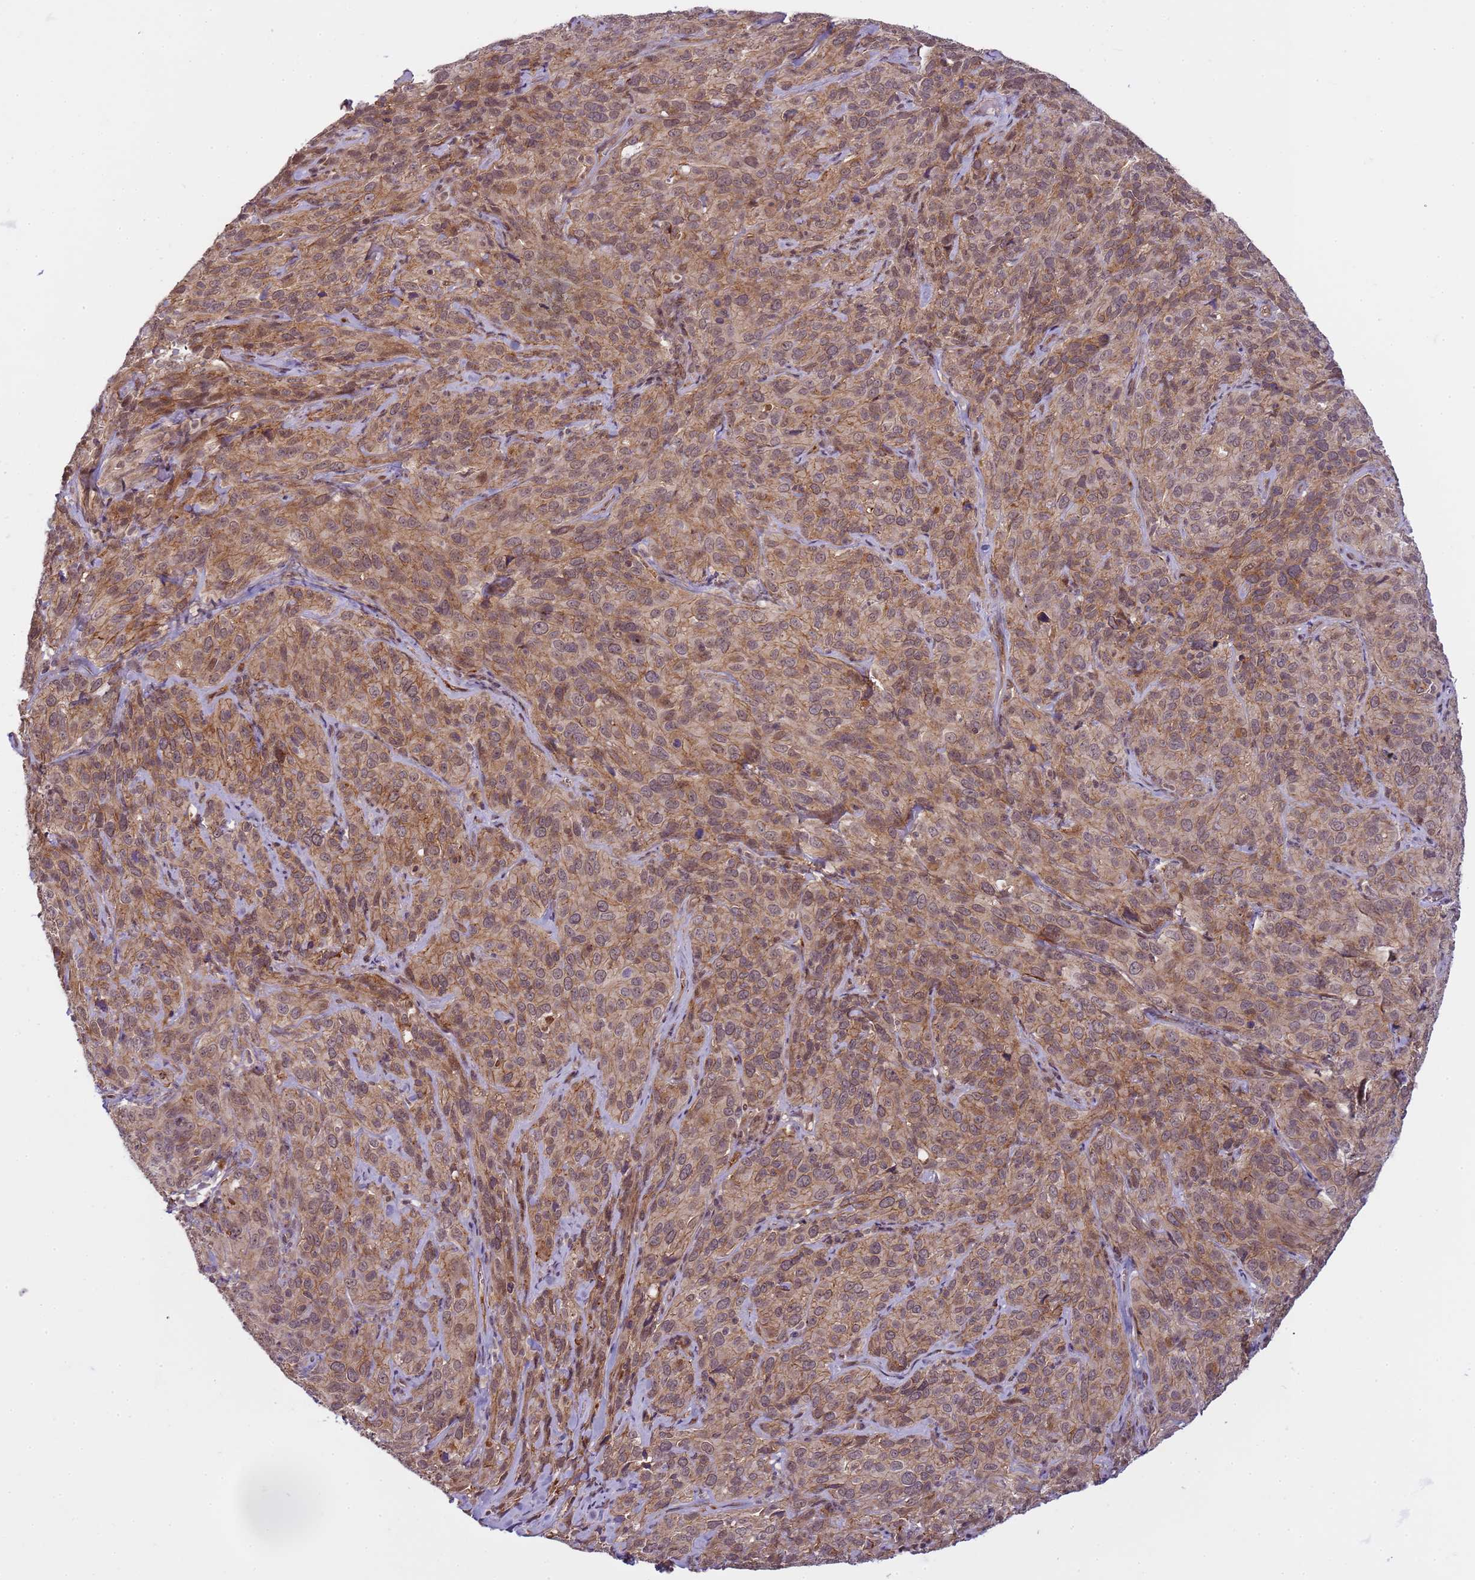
{"staining": {"intensity": "weak", "quantity": ">75%", "location": "cytoplasmic/membranous,nuclear"}, "tissue": "cervical cancer", "cell_type": "Tumor cells", "image_type": "cancer", "snomed": [{"axis": "morphology", "description": "Squamous cell carcinoma, NOS"}, {"axis": "topography", "description": "Cervix"}], "caption": "Immunohistochemical staining of human squamous cell carcinoma (cervical) displays weak cytoplasmic/membranous and nuclear protein staining in approximately >75% of tumor cells.", "gene": "EMC2", "patient": {"sex": "female", "age": 51}}